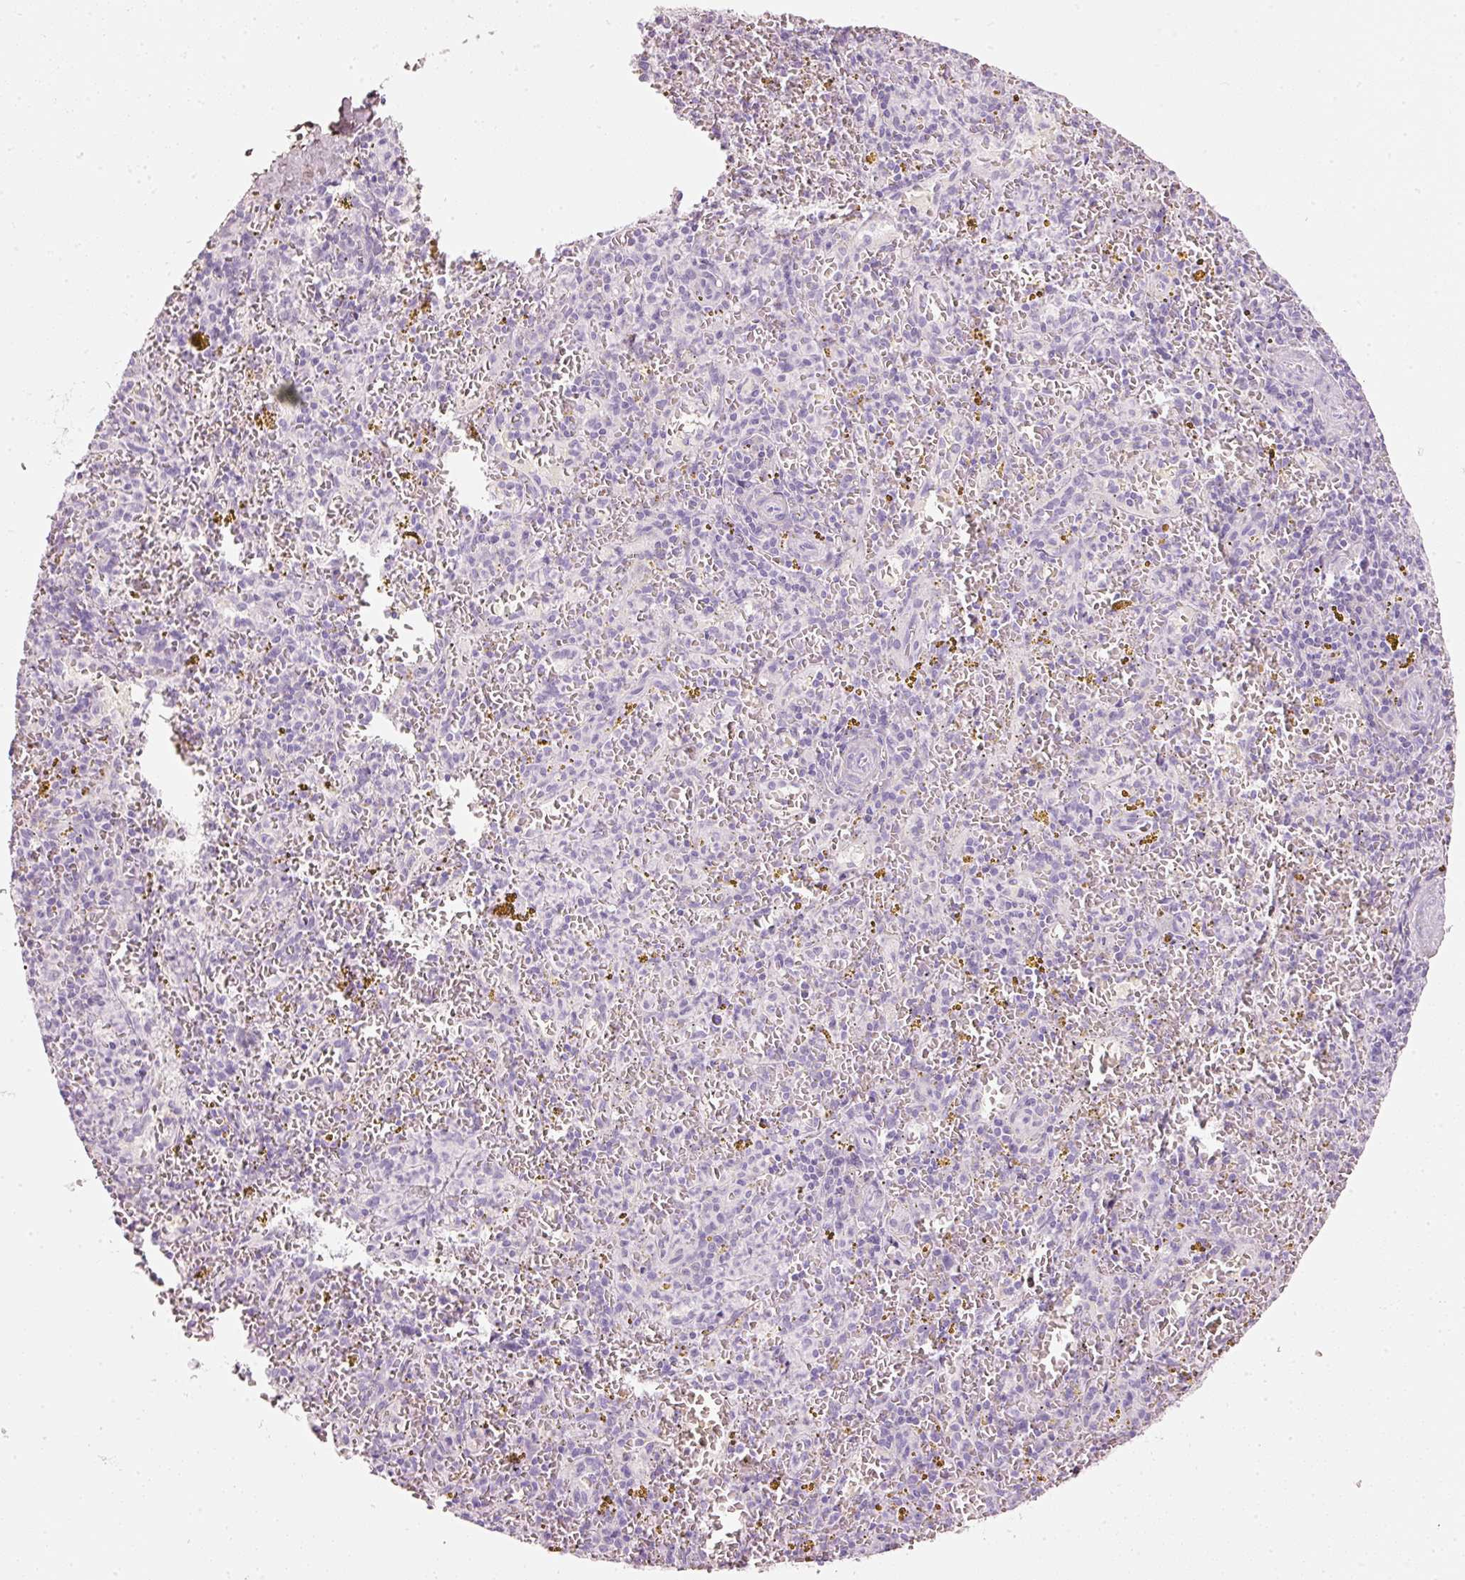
{"staining": {"intensity": "negative", "quantity": "none", "location": "none"}, "tissue": "spleen", "cell_type": "Cells in red pulp", "image_type": "normal", "snomed": [{"axis": "morphology", "description": "Normal tissue, NOS"}, {"axis": "topography", "description": "Spleen"}], "caption": "An immunohistochemistry micrograph of benign spleen is shown. There is no staining in cells in red pulp of spleen. Brightfield microscopy of immunohistochemistry (IHC) stained with DAB (3,3'-diaminobenzidine) (brown) and hematoxylin (blue), captured at high magnification.", "gene": "PDXDC1", "patient": {"sex": "male", "age": 57}}